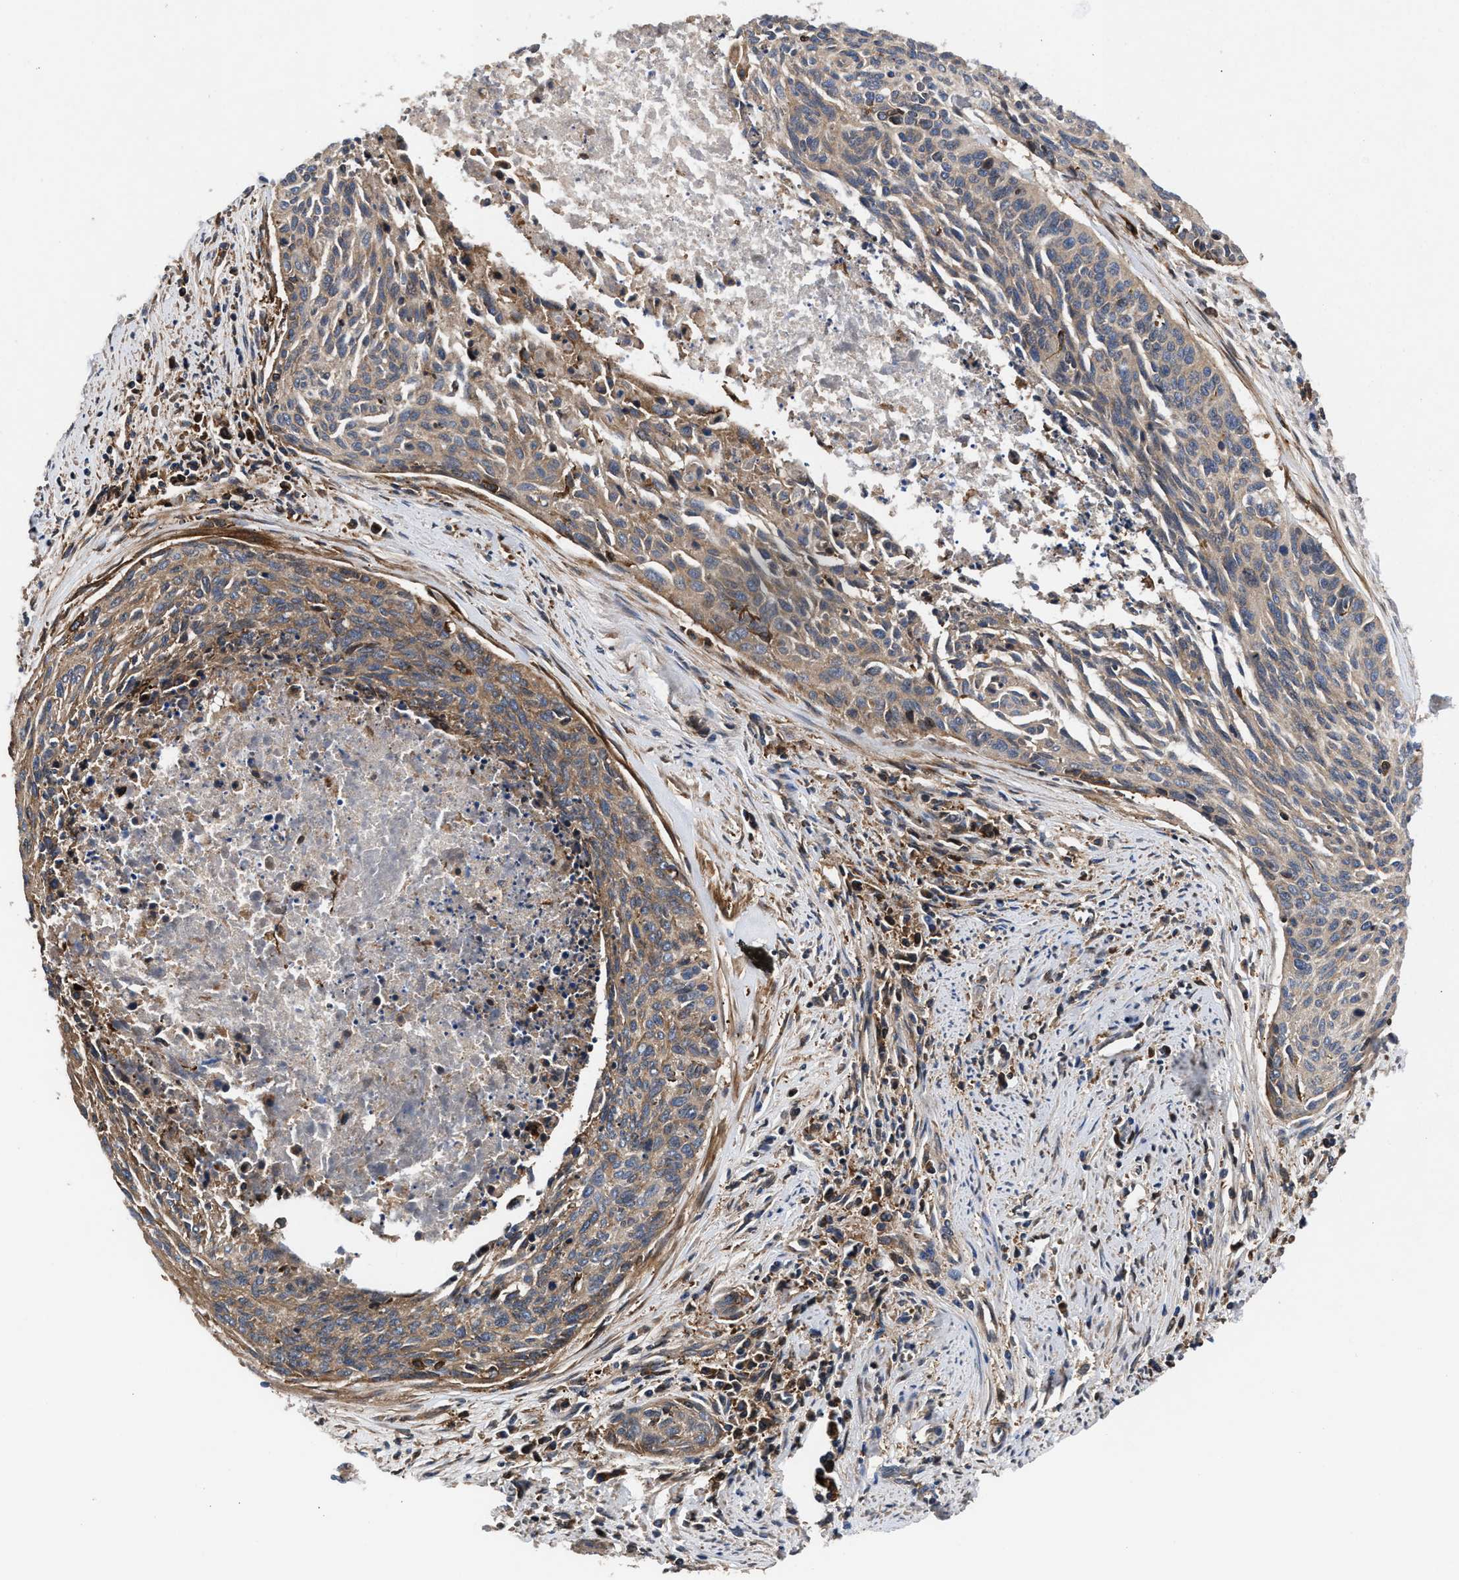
{"staining": {"intensity": "moderate", "quantity": ">75%", "location": "cytoplasmic/membranous"}, "tissue": "cervical cancer", "cell_type": "Tumor cells", "image_type": "cancer", "snomed": [{"axis": "morphology", "description": "Squamous cell carcinoma, NOS"}, {"axis": "topography", "description": "Cervix"}], "caption": "Cervical squamous cell carcinoma stained for a protein shows moderate cytoplasmic/membranous positivity in tumor cells.", "gene": "KYAT1", "patient": {"sex": "female", "age": 55}}